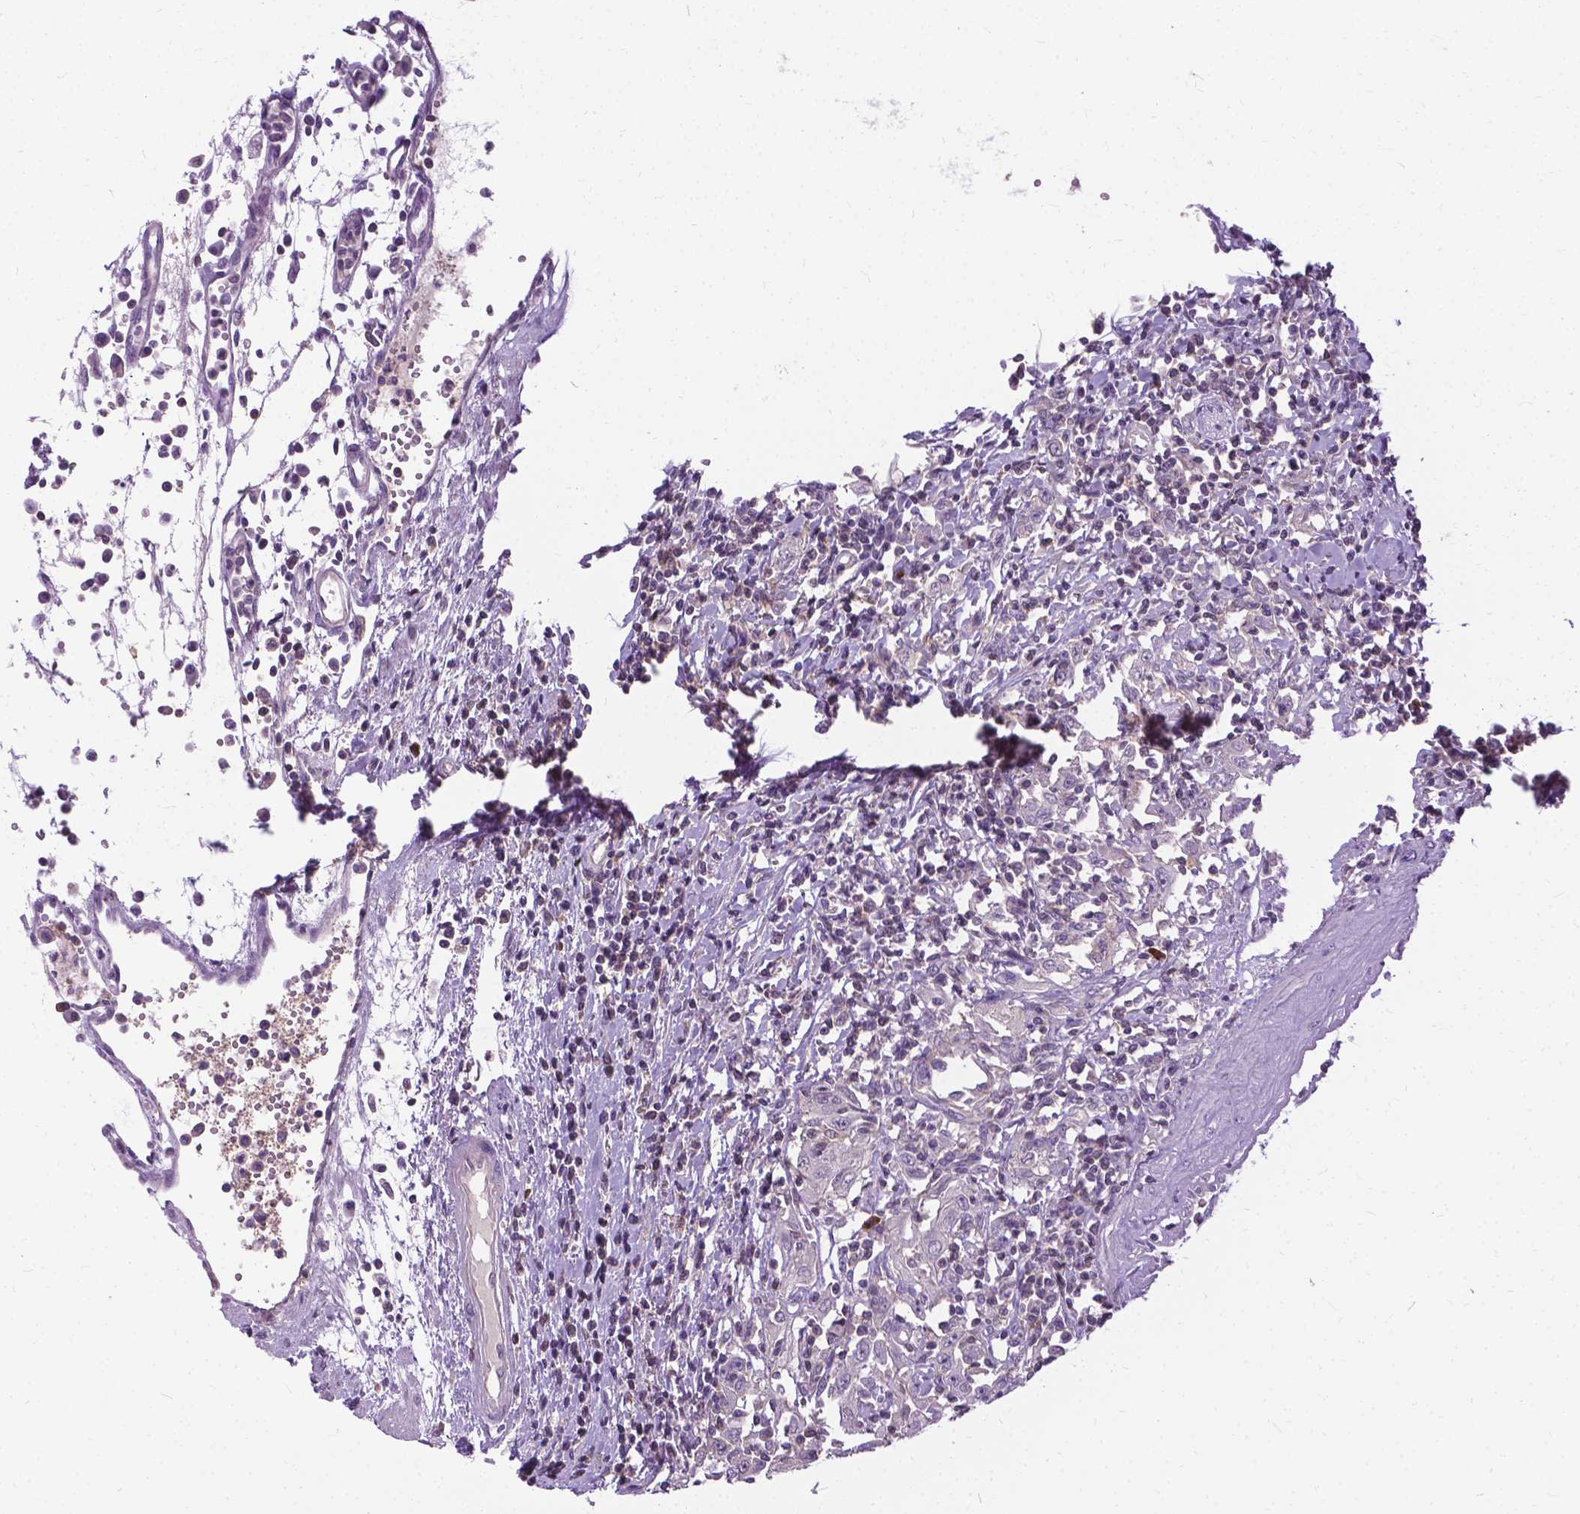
{"staining": {"intensity": "negative", "quantity": "none", "location": "none"}, "tissue": "urothelial cancer", "cell_type": "Tumor cells", "image_type": "cancer", "snomed": [{"axis": "morphology", "description": "Urothelial carcinoma, High grade"}, {"axis": "topography", "description": "Urinary bladder"}], "caption": "The immunohistochemistry micrograph has no significant staining in tumor cells of urothelial carcinoma (high-grade) tissue.", "gene": "JAK3", "patient": {"sex": "female", "age": 85}}